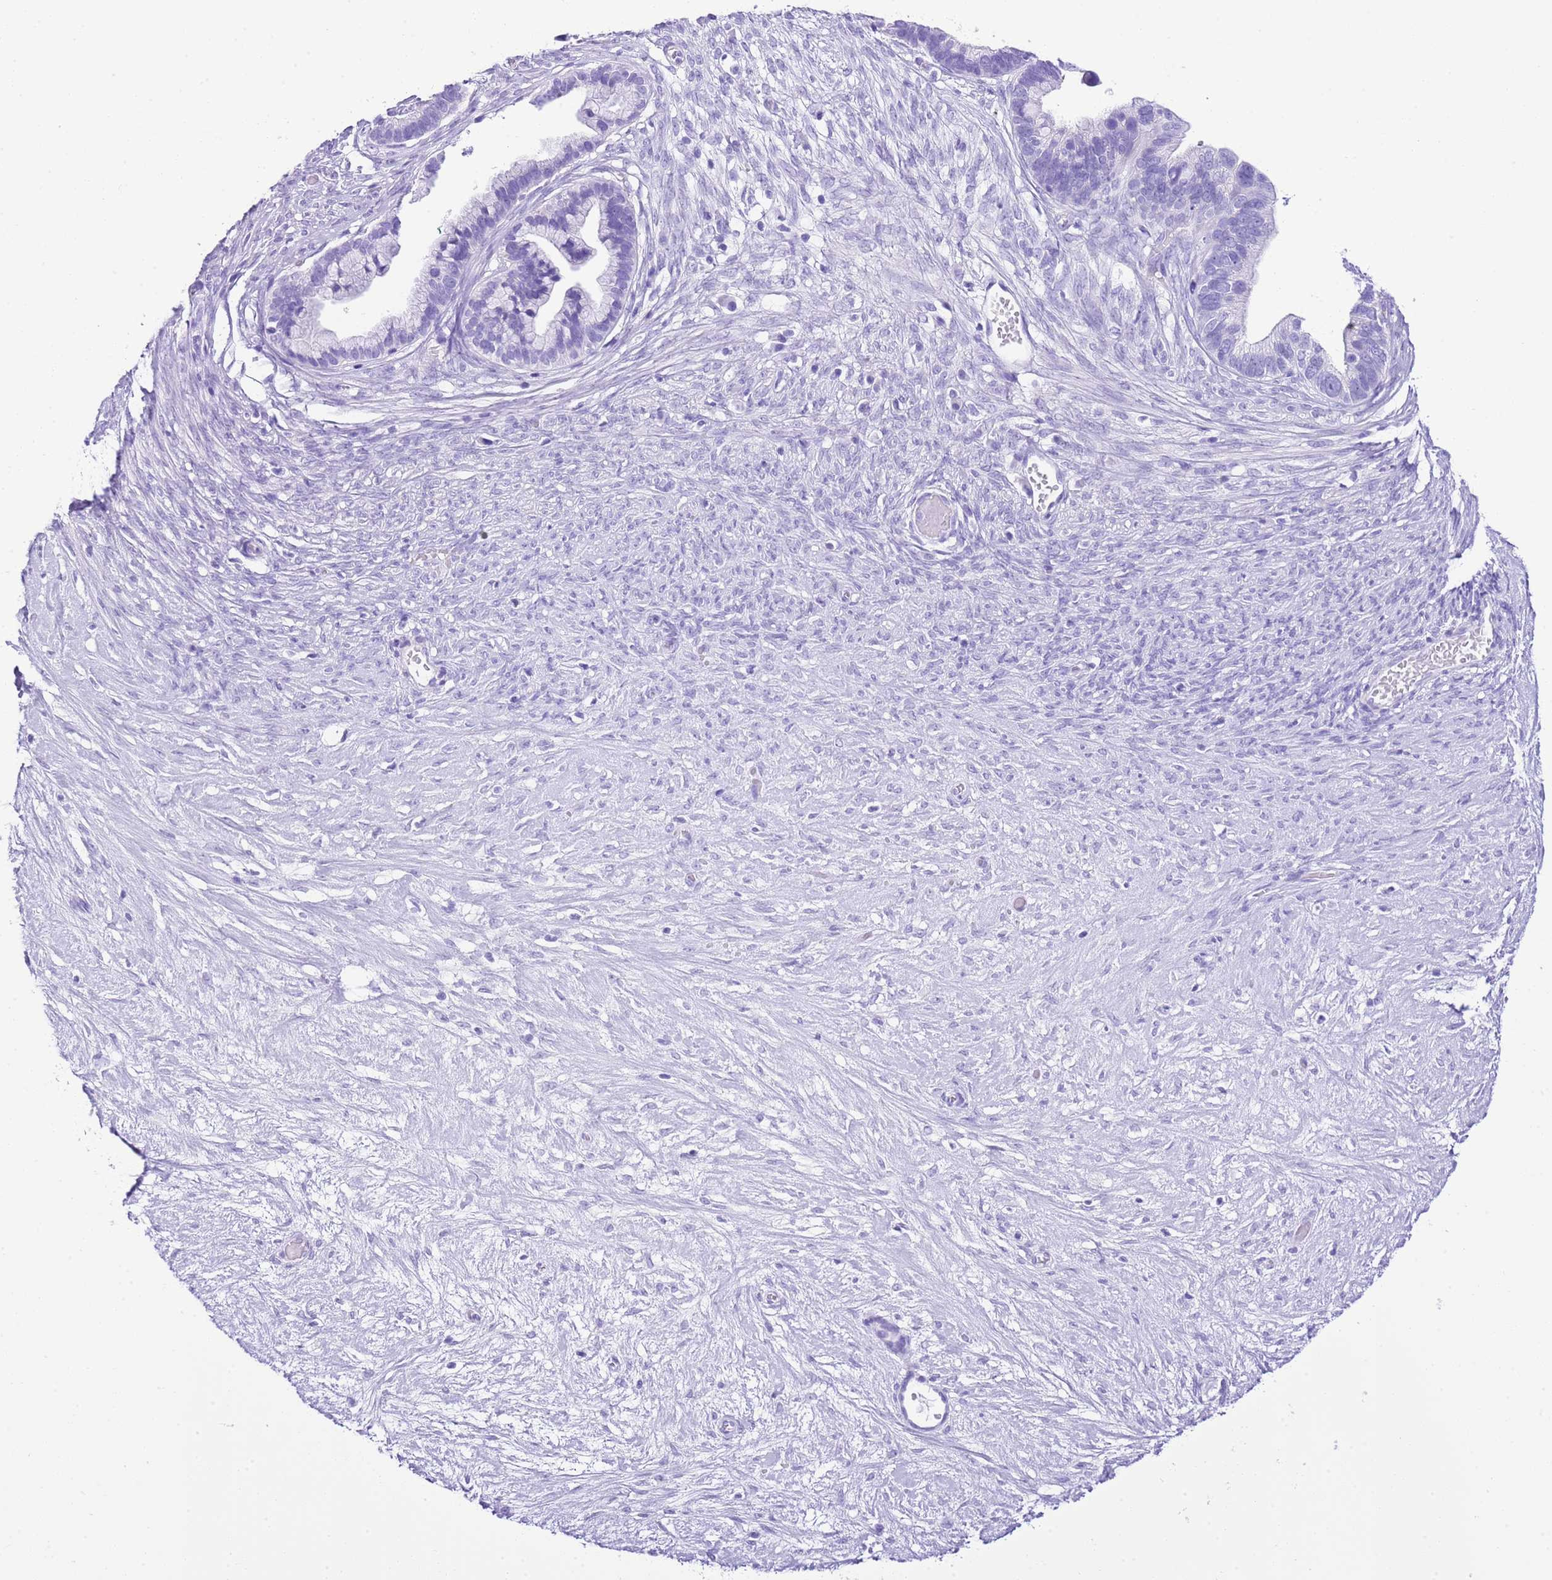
{"staining": {"intensity": "negative", "quantity": "none", "location": "none"}, "tissue": "ovarian cancer", "cell_type": "Tumor cells", "image_type": "cancer", "snomed": [{"axis": "morphology", "description": "Cystadenocarcinoma, serous, NOS"}, {"axis": "topography", "description": "Ovary"}], "caption": "This is an immunohistochemistry image of human ovarian serous cystadenocarcinoma. There is no positivity in tumor cells.", "gene": "KCNC1", "patient": {"sex": "female", "age": 56}}